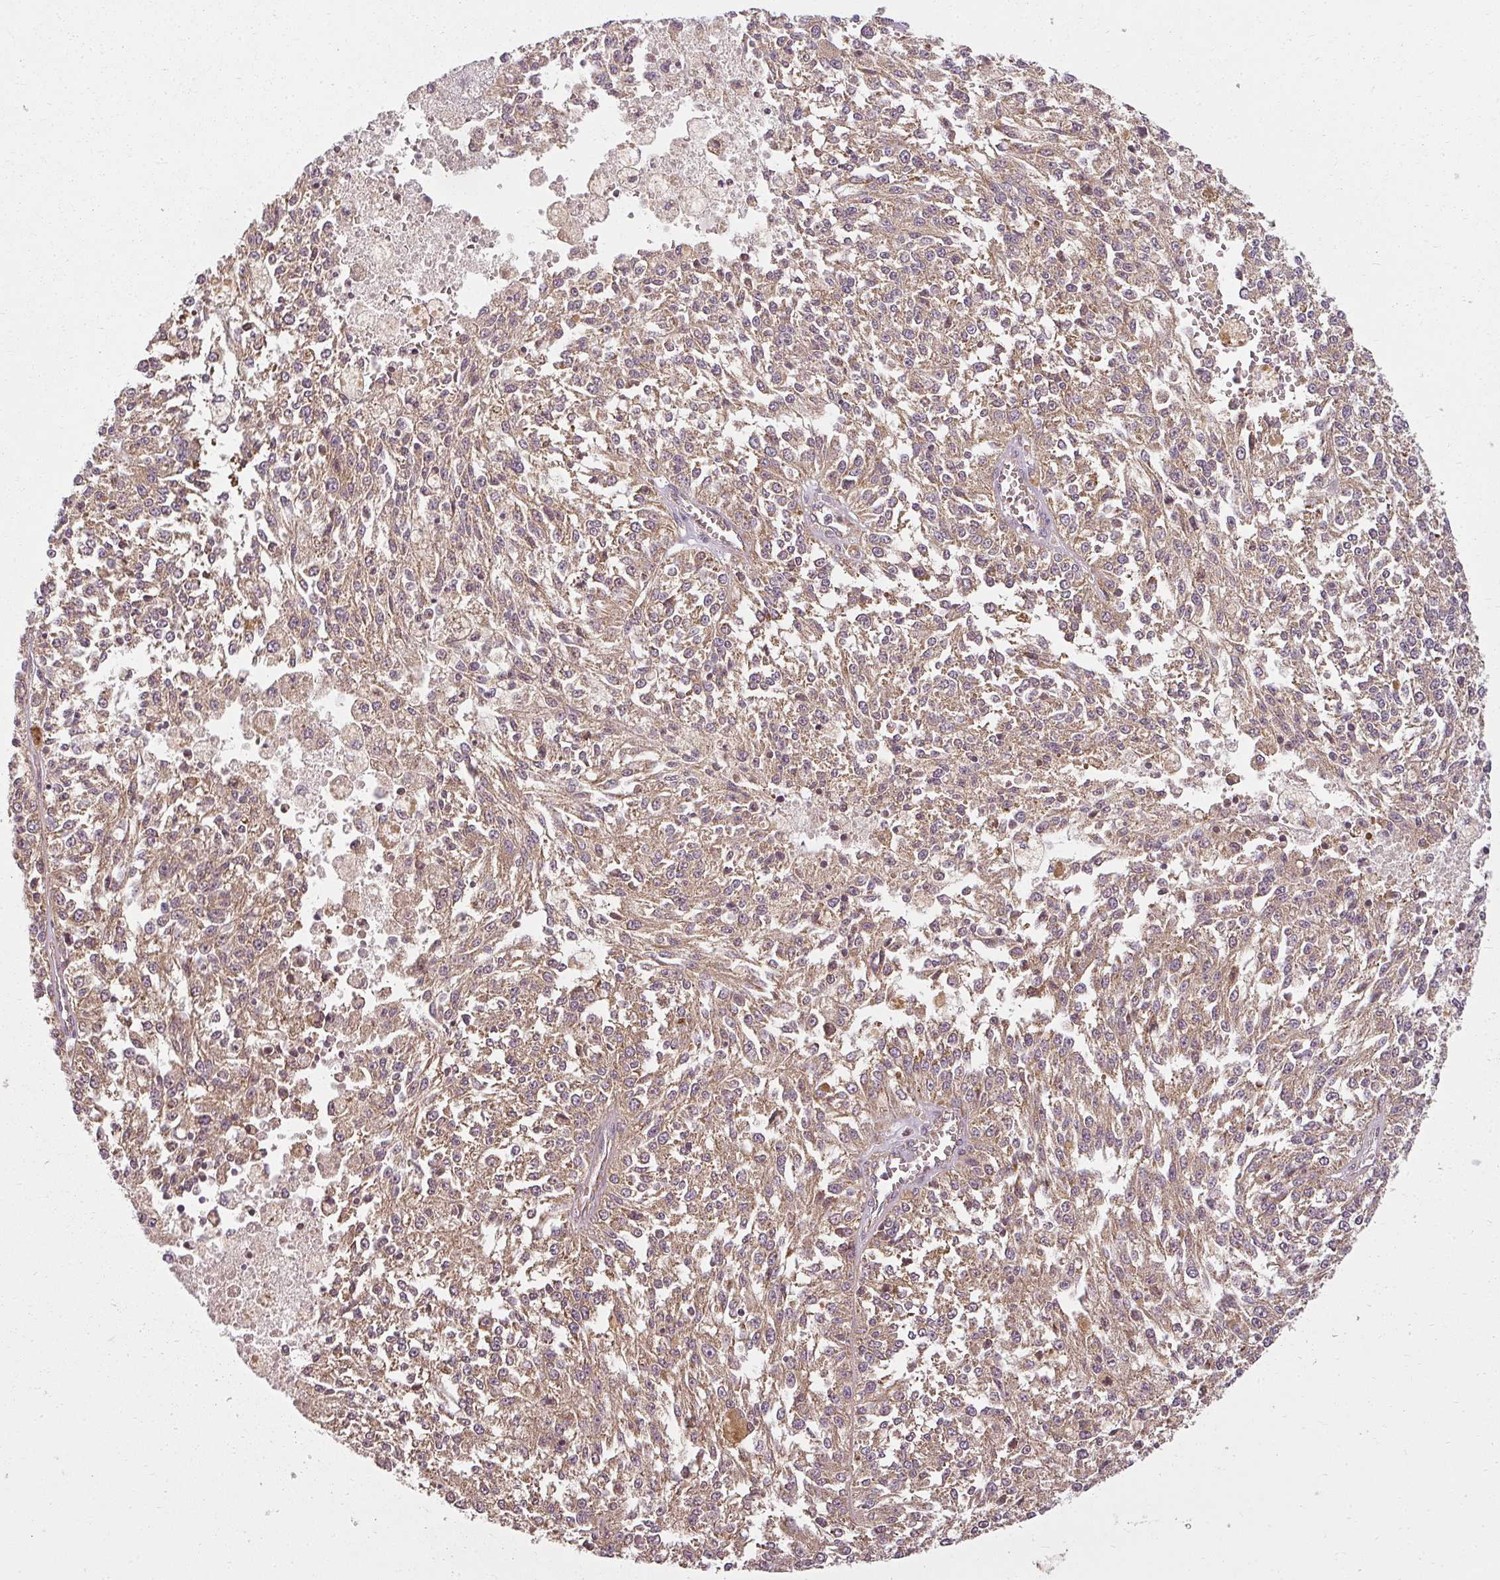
{"staining": {"intensity": "moderate", "quantity": ">75%", "location": "cytoplasmic/membranous"}, "tissue": "melanoma", "cell_type": "Tumor cells", "image_type": "cancer", "snomed": [{"axis": "morphology", "description": "Malignant melanoma, NOS"}, {"axis": "topography", "description": "Skin"}], "caption": "A histopathology image of human melanoma stained for a protein shows moderate cytoplasmic/membranous brown staining in tumor cells. (brown staining indicates protein expression, while blue staining denotes nuclei).", "gene": "RPL24", "patient": {"sex": "female", "age": 64}}